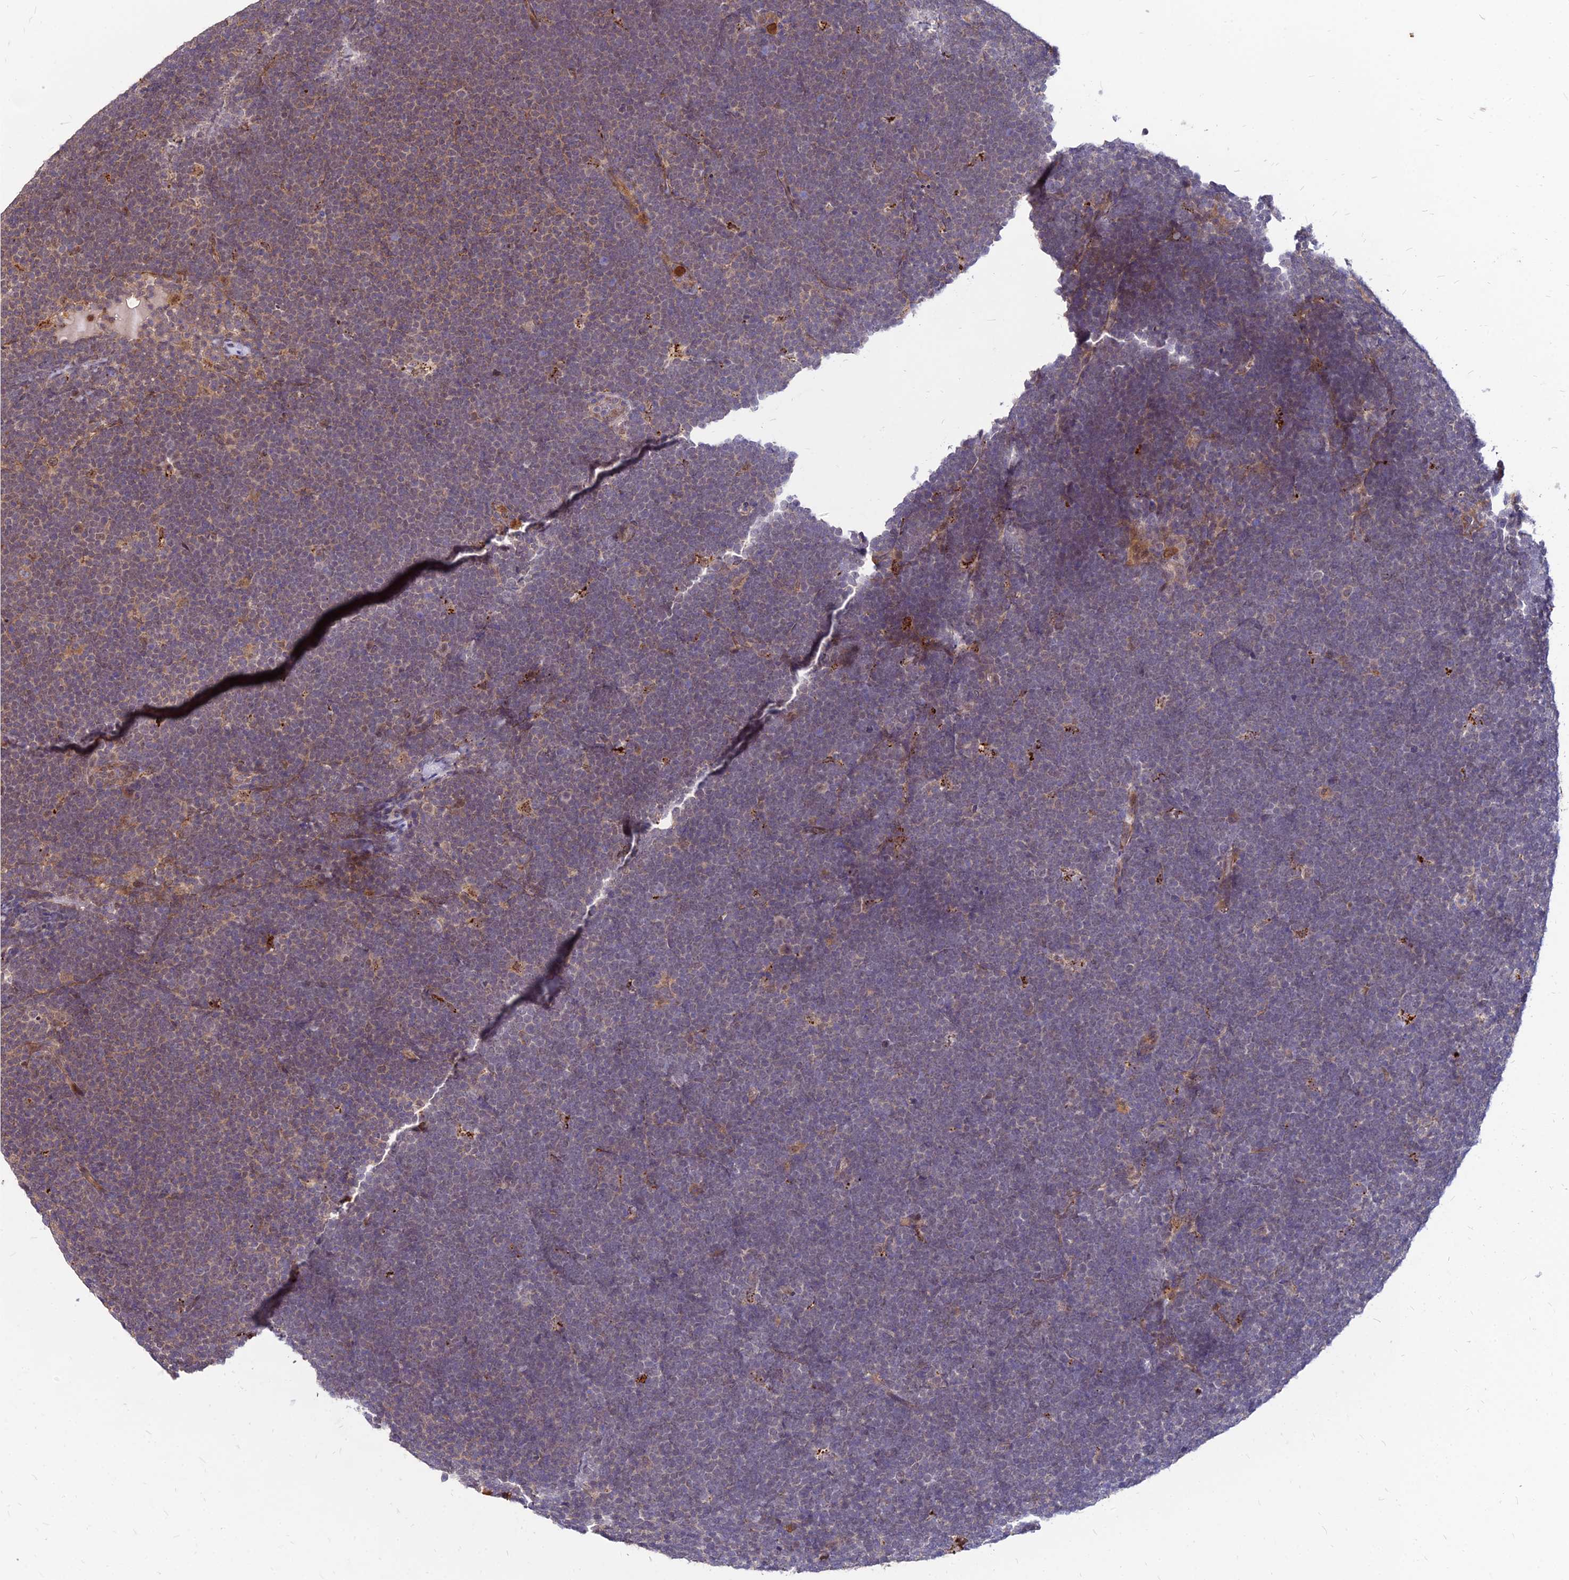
{"staining": {"intensity": "weak", "quantity": "25%-75%", "location": "cytoplasmic/membranous"}, "tissue": "lymphoma", "cell_type": "Tumor cells", "image_type": "cancer", "snomed": [{"axis": "morphology", "description": "Malignant lymphoma, non-Hodgkin's type, High grade"}, {"axis": "topography", "description": "Lymph node"}], "caption": "This is a micrograph of IHC staining of lymphoma, which shows weak staining in the cytoplasmic/membranous of tumor cells.", "gene": "APBA3", "patient": {"sex": "male", "age": 13}}